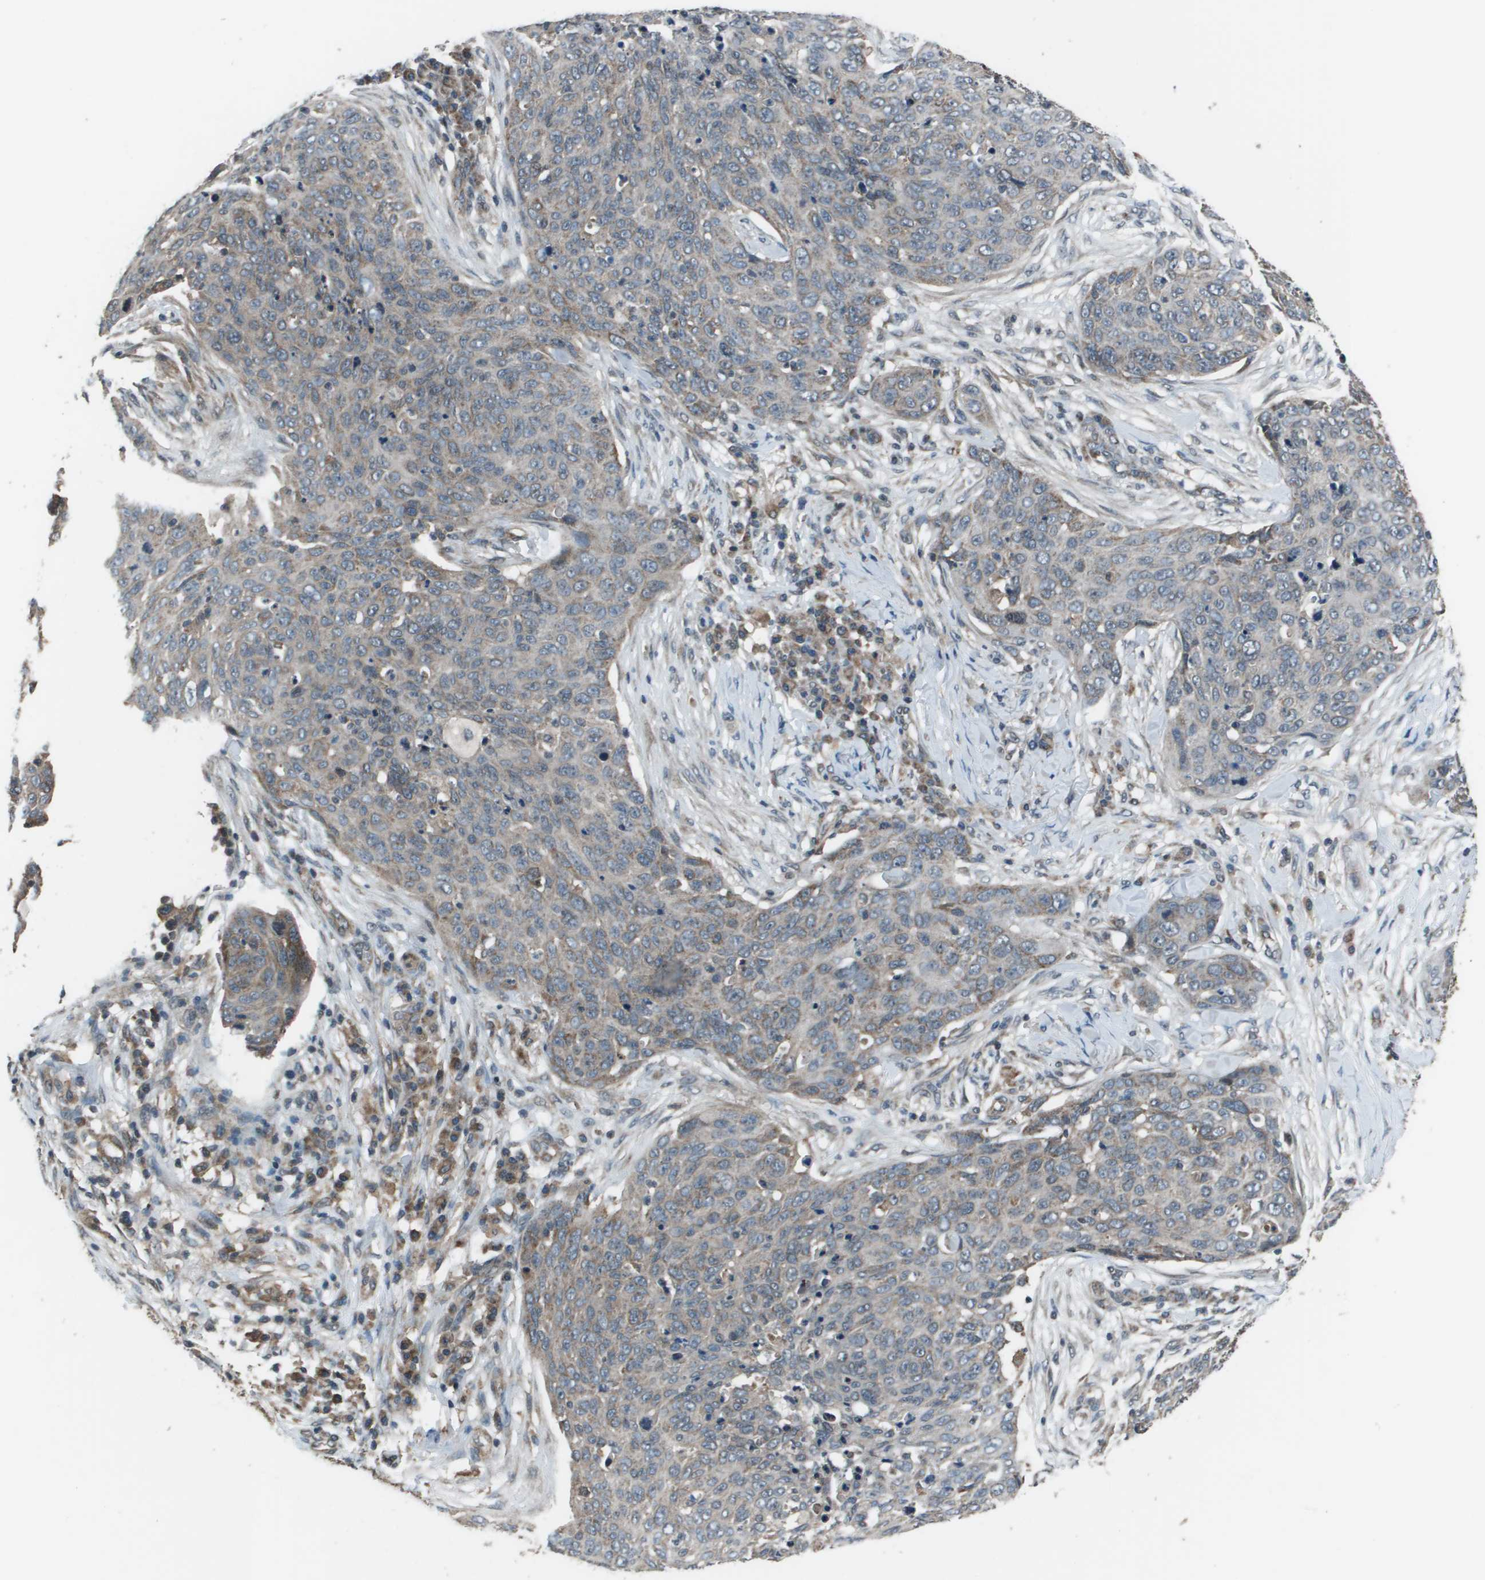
{"staining": {"intensity": "moderate", "quantity": "<25%", "location": "cytoplasmic/membranous"}, "tissue": "skin cancer", "cell_type": "Tumor cells", "image_type": "cancer", "snomed": [{"axis": "morphology", "description": "Squamous cell carcinoma in situ, NOS"}, {"axis": "morphology", "description": "Squamous cell carcinoma, NOS"}, {"axis": "topography", "description": "Skin"}], "caption": "Immunohistochemistry micrograph of neoplastic tissue: human skin cancer stained using IHC displays low levels of moderate protein expression localized specifically in the cytoplasmic/membranous of tumor cells, appearing as a cytoplasmic/membranous brown color.", "gene": "PPFIA1", "patient": {"sex": "male", "age": 93}}